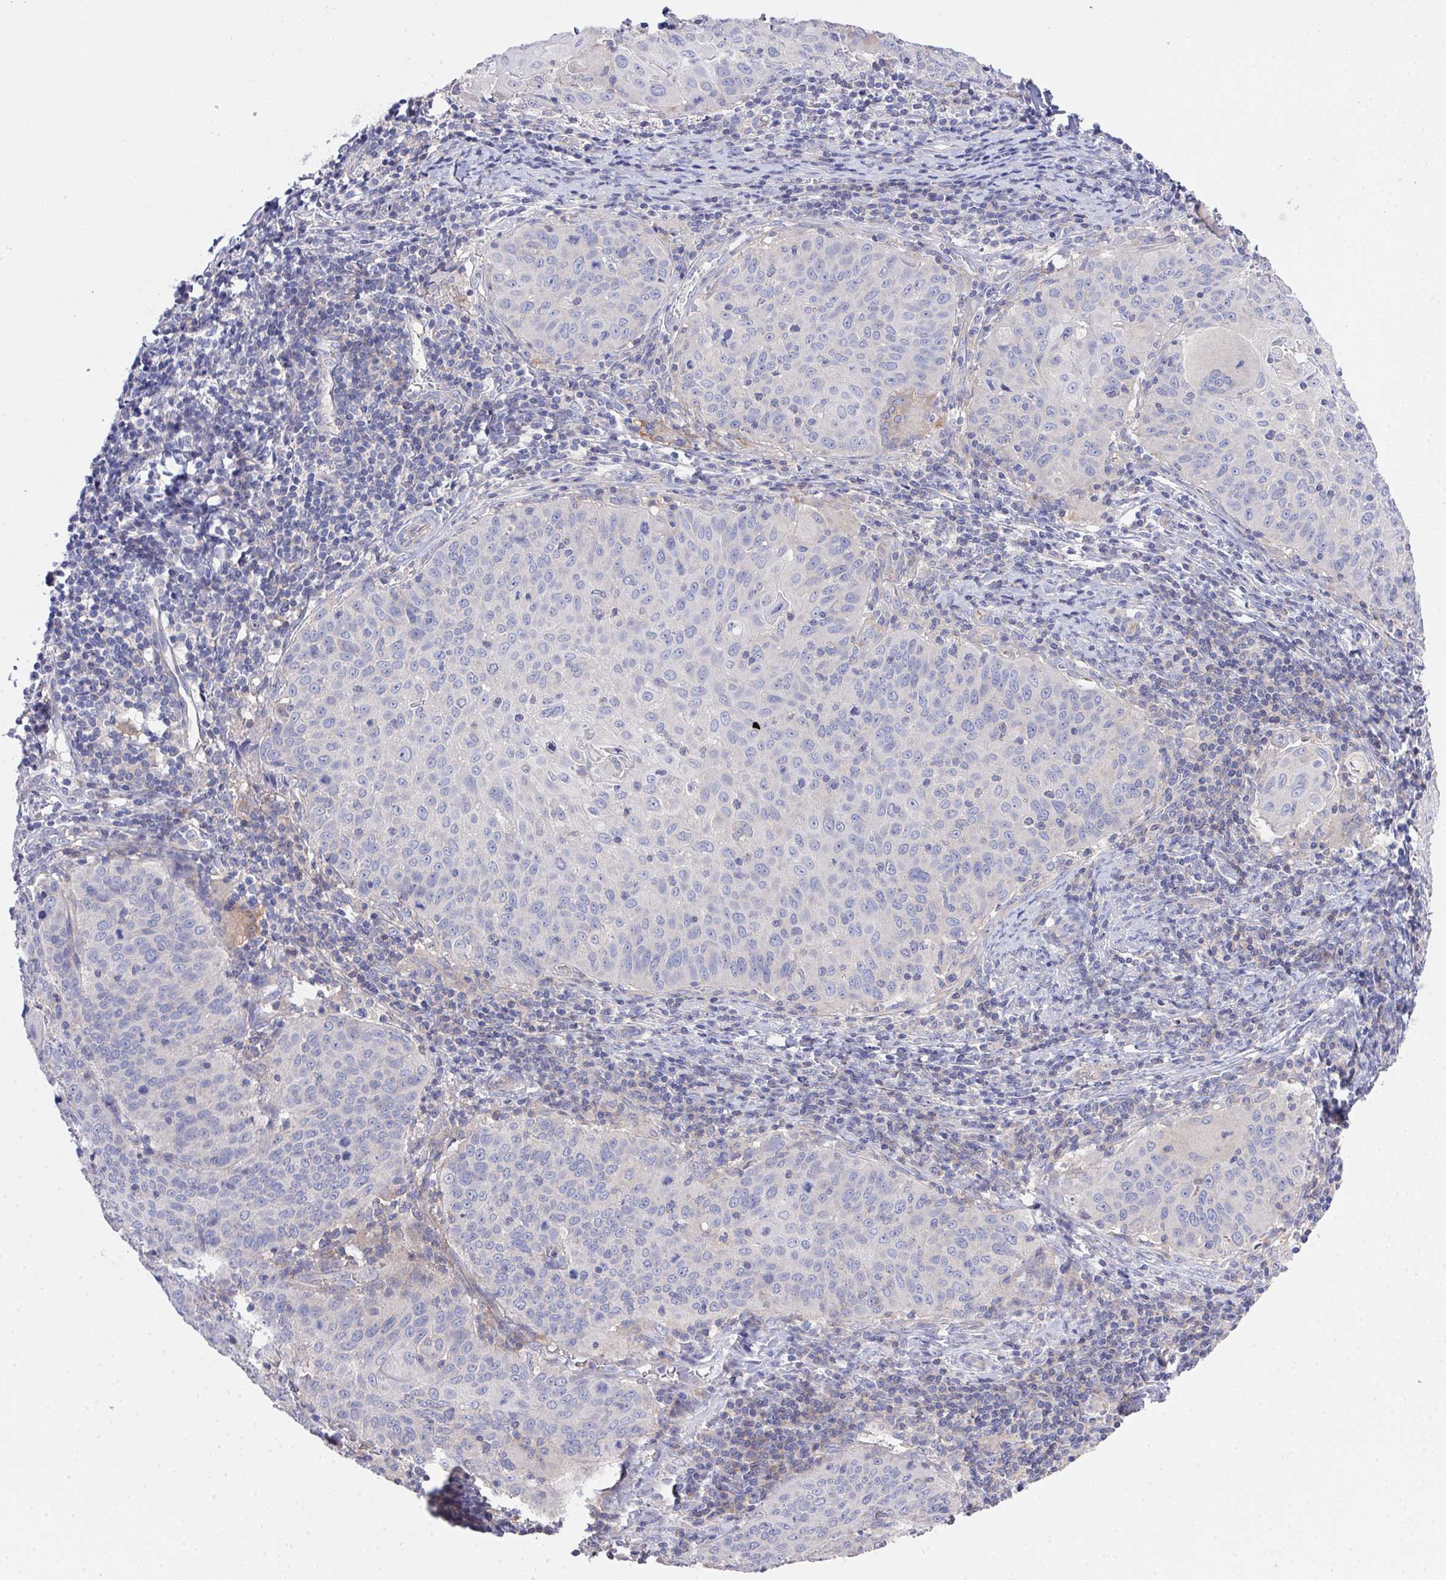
{"staining": {"intensity": "negative", "quantity": "none", "location": "none"}, "tissue": "cervical cancer", "cell_type": "Tumor cells", "image_type": "cancer", "snomed": [{"axis": "morphology", "description": "Squamous cell carcinoma, NOS"}, {"axis": "topography", "description": "Cervix"}], "caption": "Cervical squamous cell carcinoma was stained to show a protein in brown. There is no significant expression in tumor cells.", "gene": "PRG3", "patient": {"sex": "female", "age": 65}}